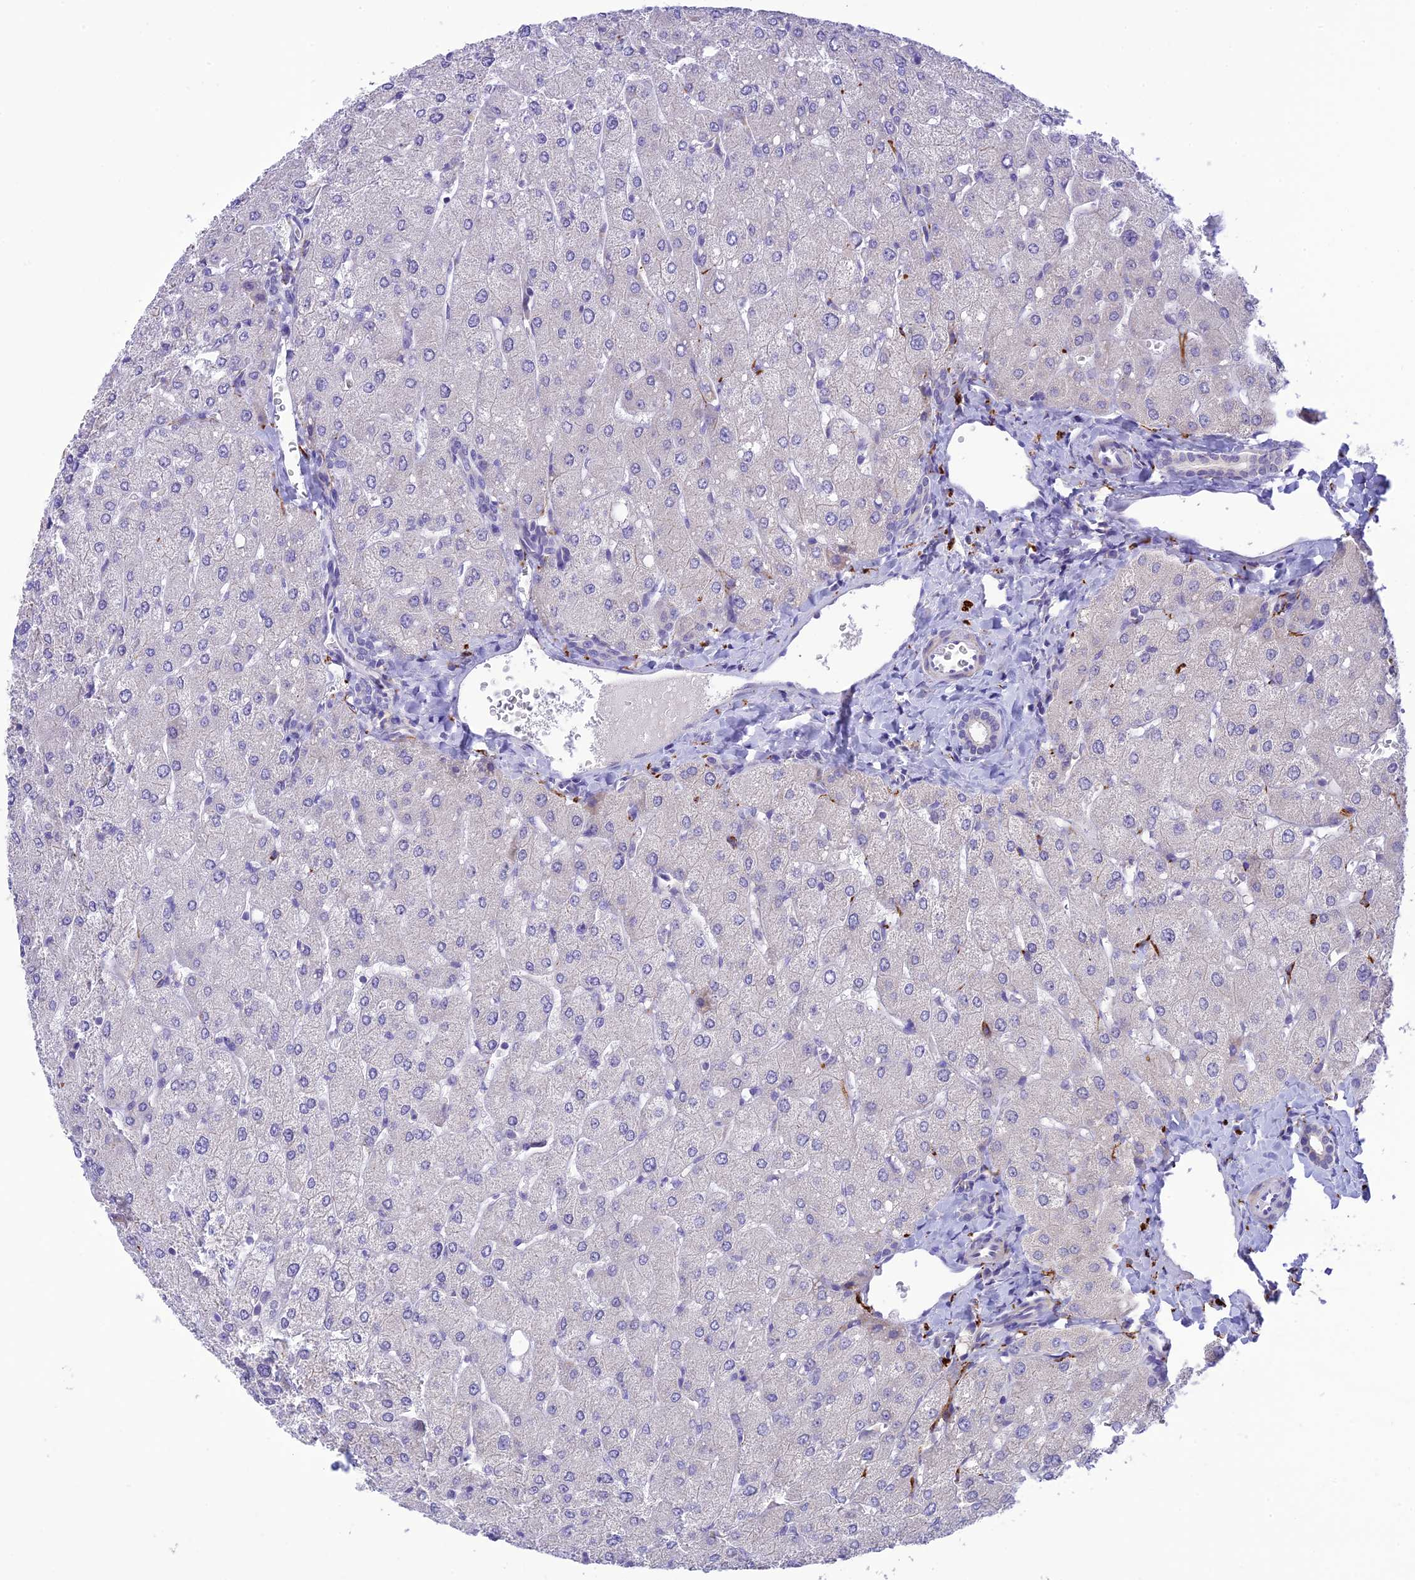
{"staining": {"intensity": "negative", "quantity": "none", "location": "none"}, "tissue": "liver", "cell_type": "Cholangiocytes", "image_type": "normal", "snomed": [{"axis": "morphology", "description": "Normal tissue, NOS"}, {"axis": "topography", "description": "Liver"}], "caption": "Immunohistochemistry (IHC) of unremarkable liver exhibits no staining in cholangiocytes.", "gene": "XPO7", "patient": {"sex": "male", "age": 55}}